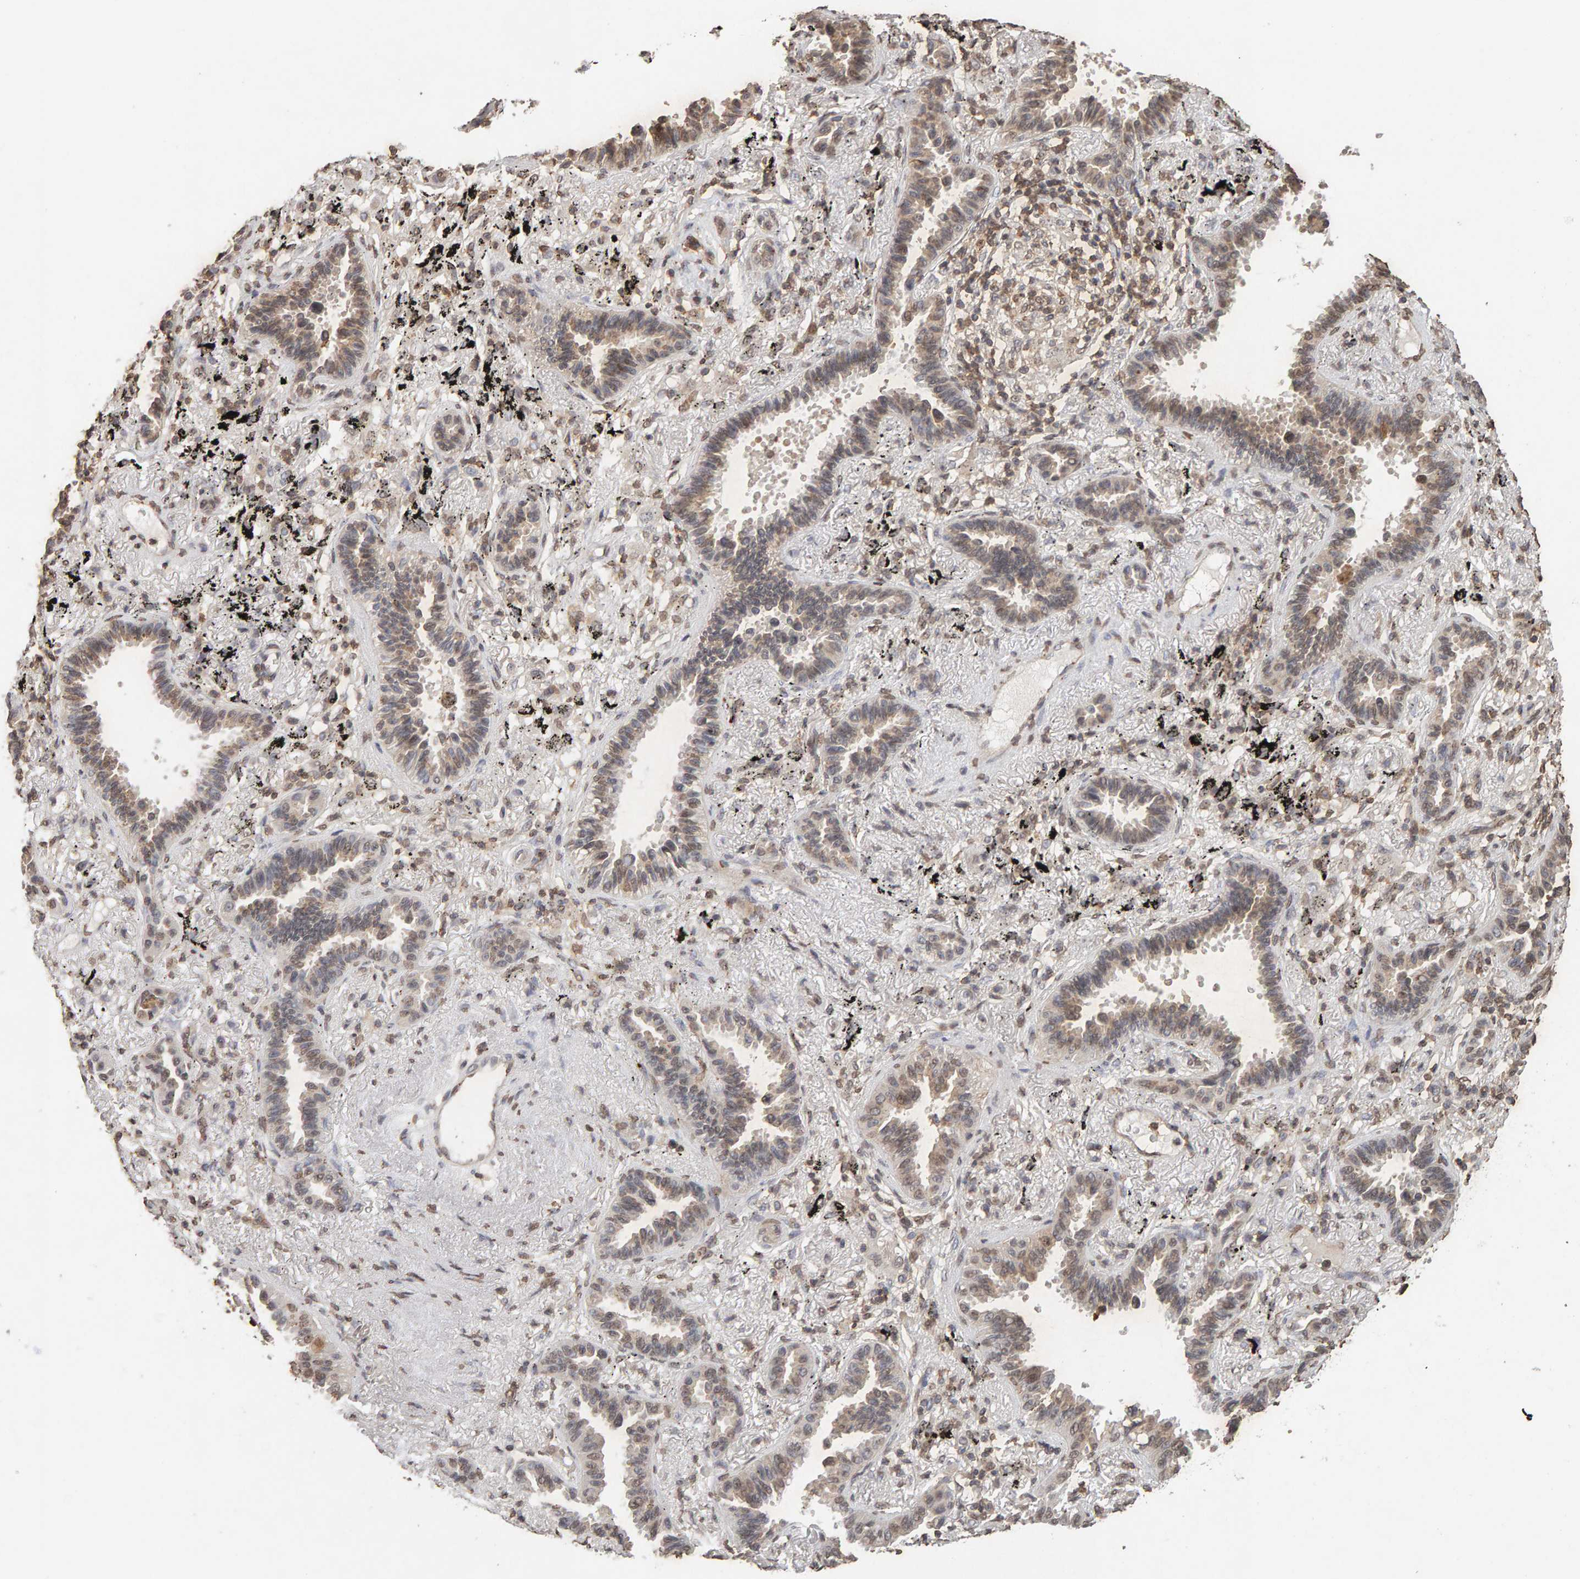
{"staining": {"intensity": "moderate", "quantity": ">75%", "location": "cytoplasmic/membranous,nuclear"}, "tissue": "lung cancer", "cell_type": "Tumor cells", "image_type": "cancer", "snomed": [{"axis": "morphology", "description": "Adenocarcinoma, NOS"}, {"axis": "topography", "description": "Lung"}], "caption": "Human lung cancer (adenocarcinoma) stained for a protein (brown) reveals moderate cytoplasmic/membranous and nuclear positive staining in approximately >75% of tumor cells.", "gene": "DNAJB5", "patient": {"sex": "male", "age": 59}}